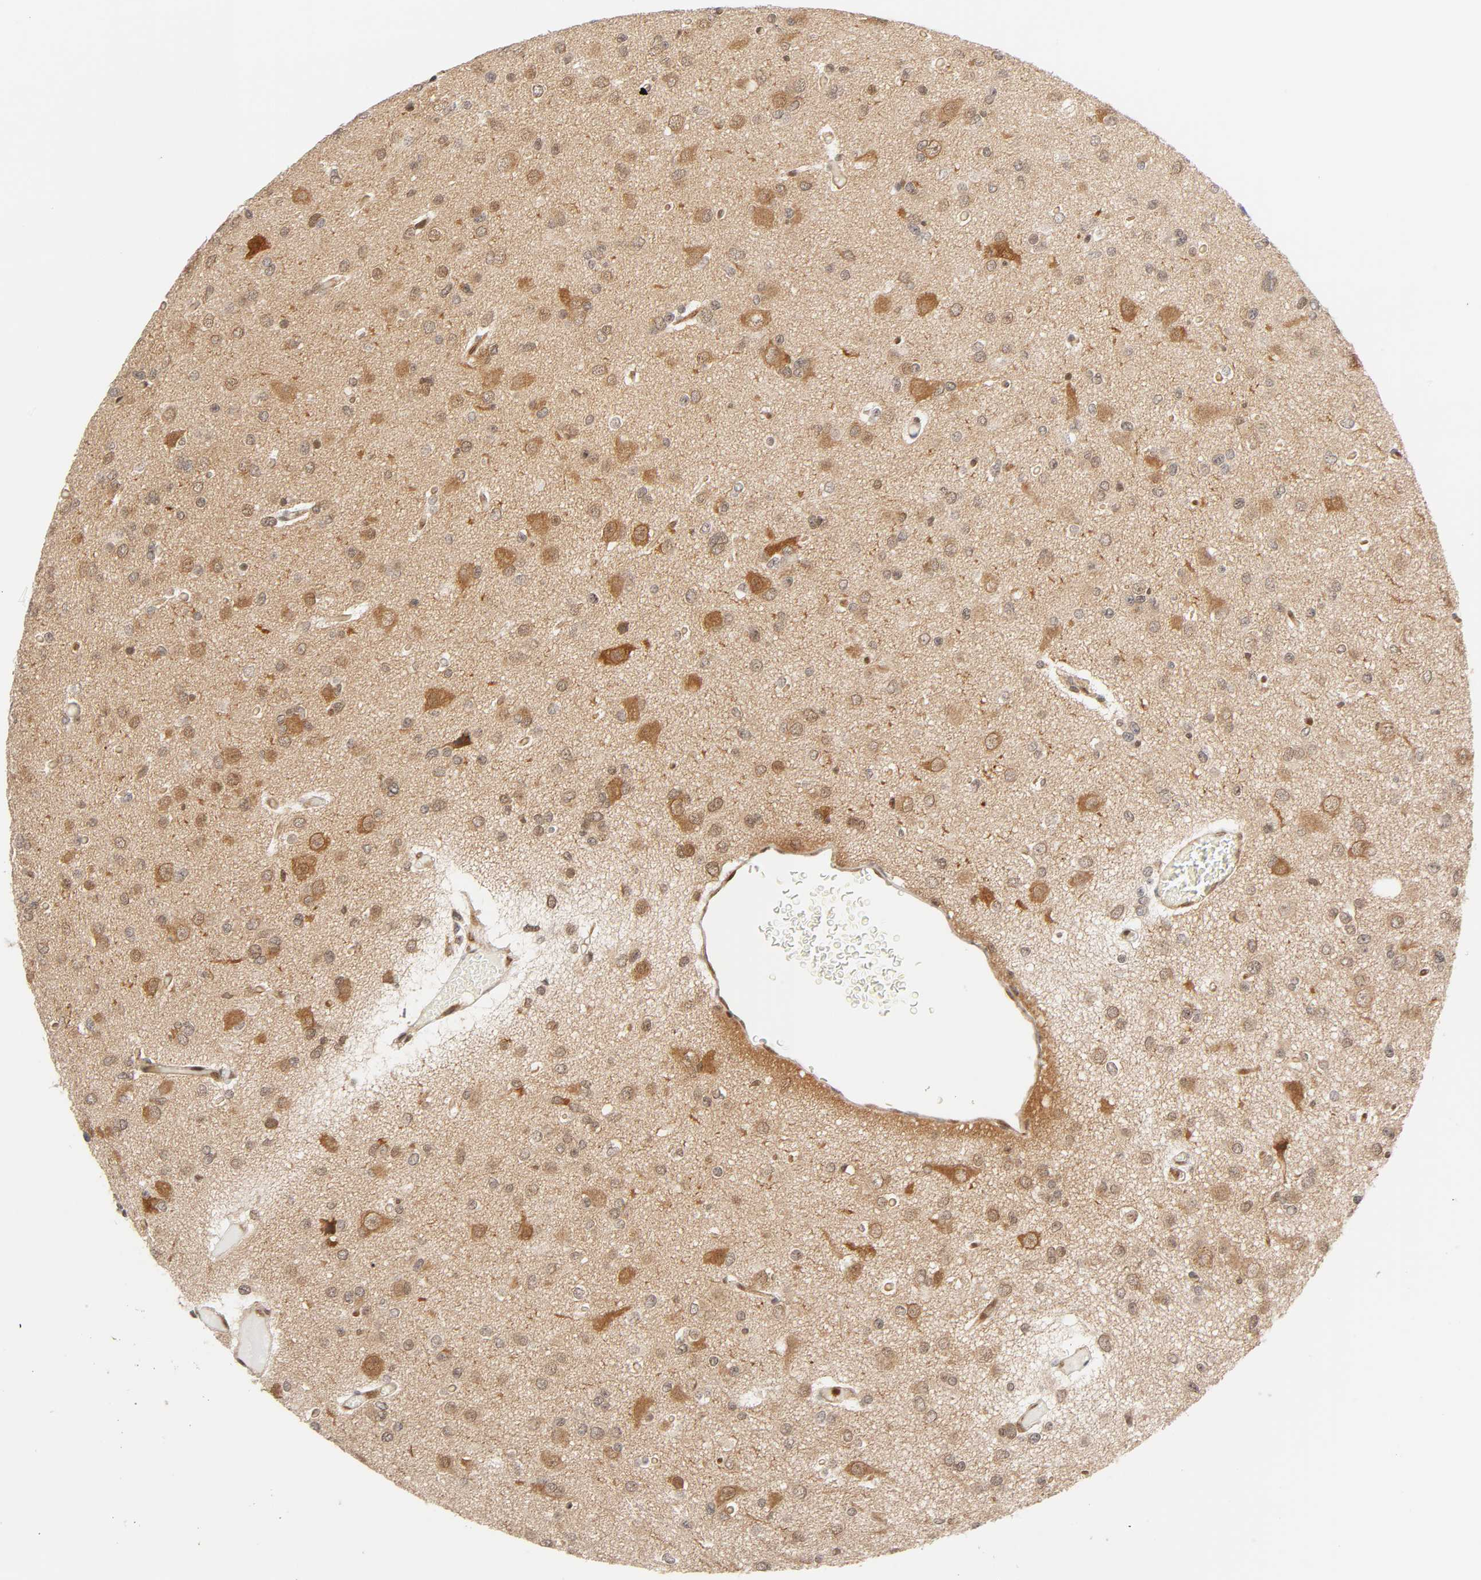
{"staining": {"intensity": "weak", "quantity": ">75%", "location": "cytoplasmic/membranous,nuclear"}, "tissue": "glioma", "cell_type": "Tumor cells", "image_type": "cancer", "snomed": [{"axis": "morphology", "description": "Glioma, malignant, Low grade"}, {"axis": "topography", "description": "Brain"}], "caption": "This micrograph exhibits malignant glioma (low-grade) stained with immunohistochemistry to label a protein in brown. The cytoplasmic/membranous and nuclear of tumor cells show weak positivity for the protein. Nuclei are counter-stained blue.", "gene": "CDC37", "patient": {"sex": "male", "age": 42}}